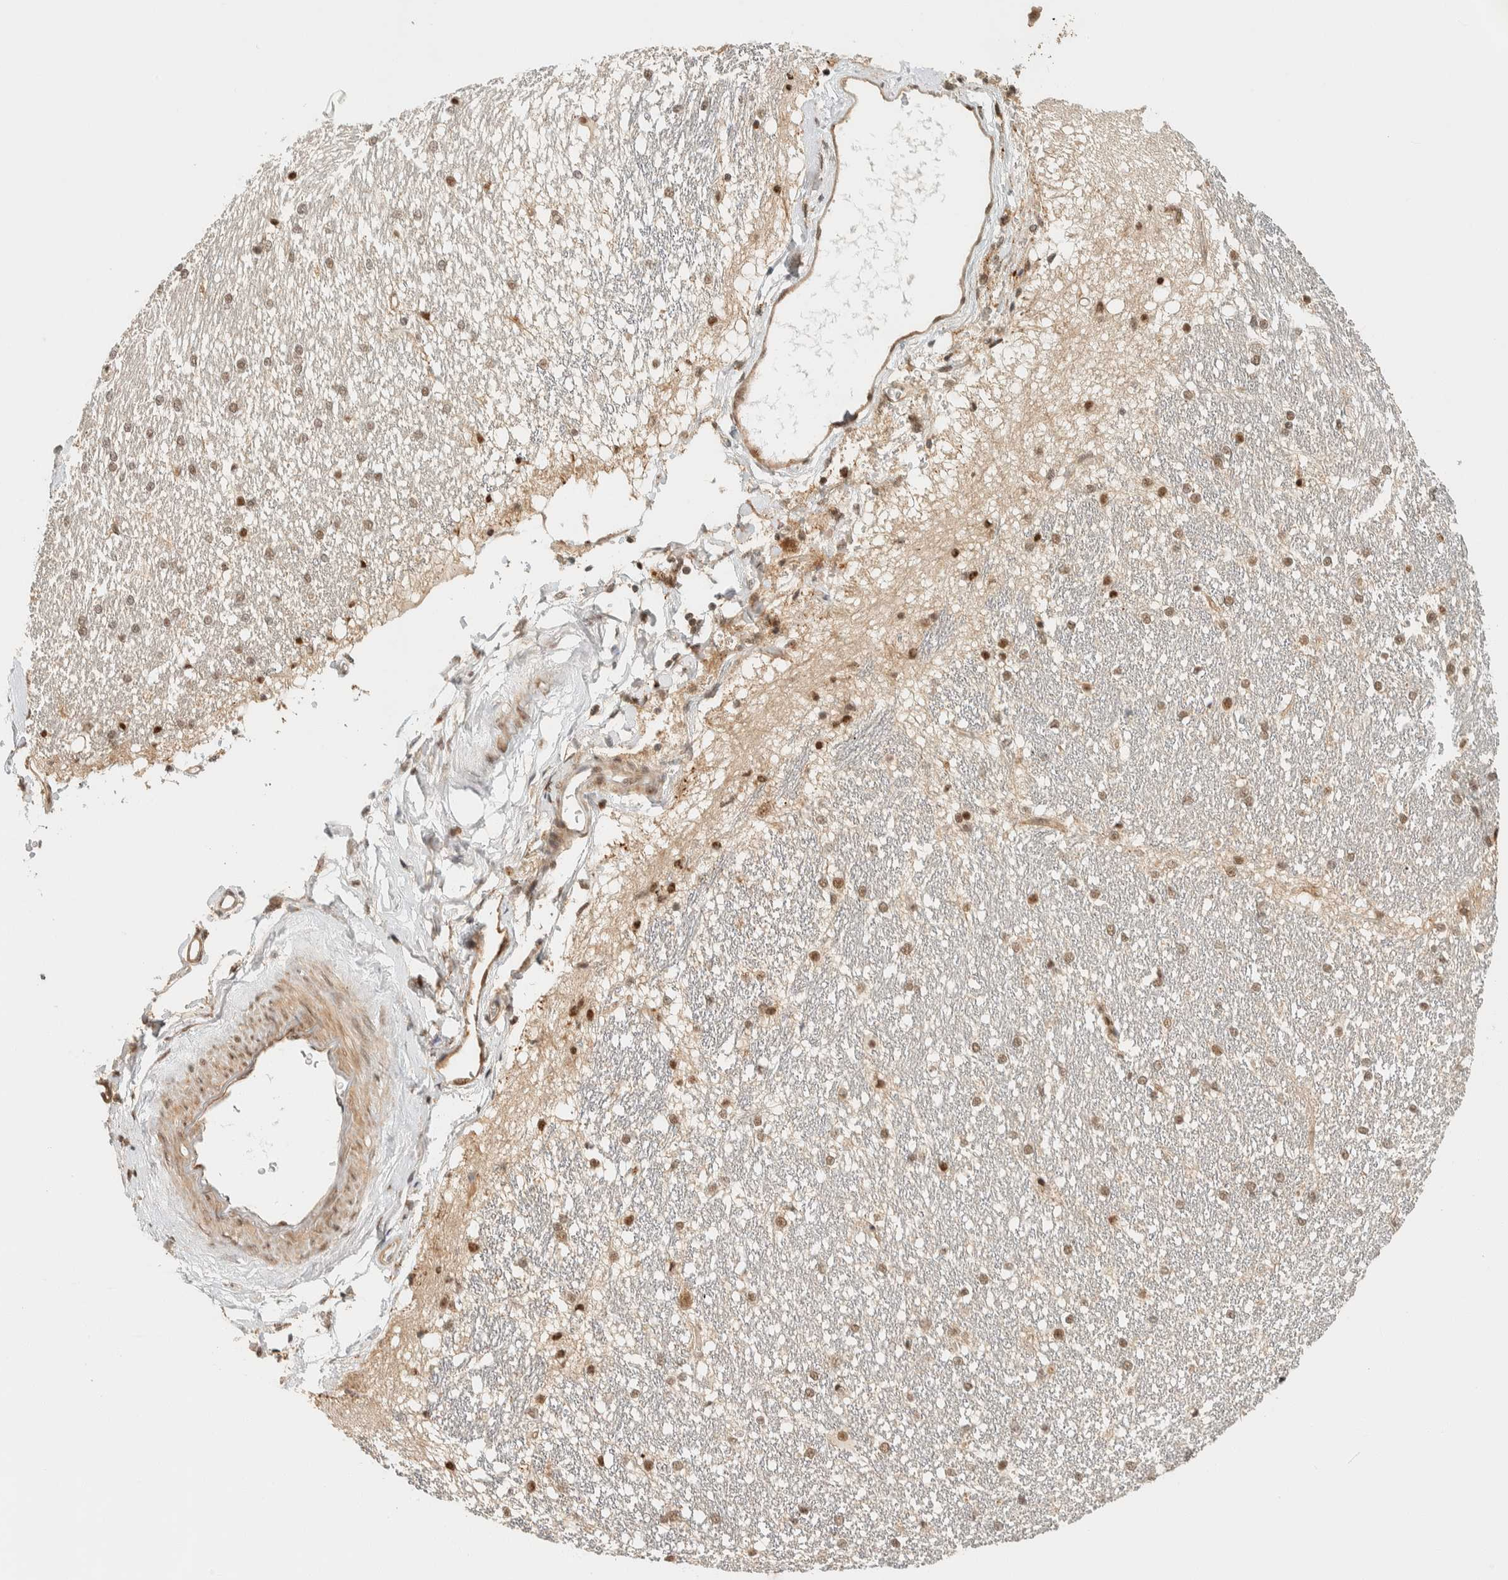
{"staining": {"intensity": "moderate", "quantity": ">75%", "location": "nuclear"}, "tissue": "hippocampus", "cell_type": "Glial cells", "image_type": "normal", "snomed": [{"axis": "morphology", "description": "Normal tissue, NOS"}, {"axis": "topography", "description": "Hippocampus"}], "caption": "Immunohistochemical staining of benign human hippocampus displays medium levels of moderate nuclear expression in approximately >75% of glial cells.", "gene": "SIK1", "patient": {"sex": "female", "age": 19}}